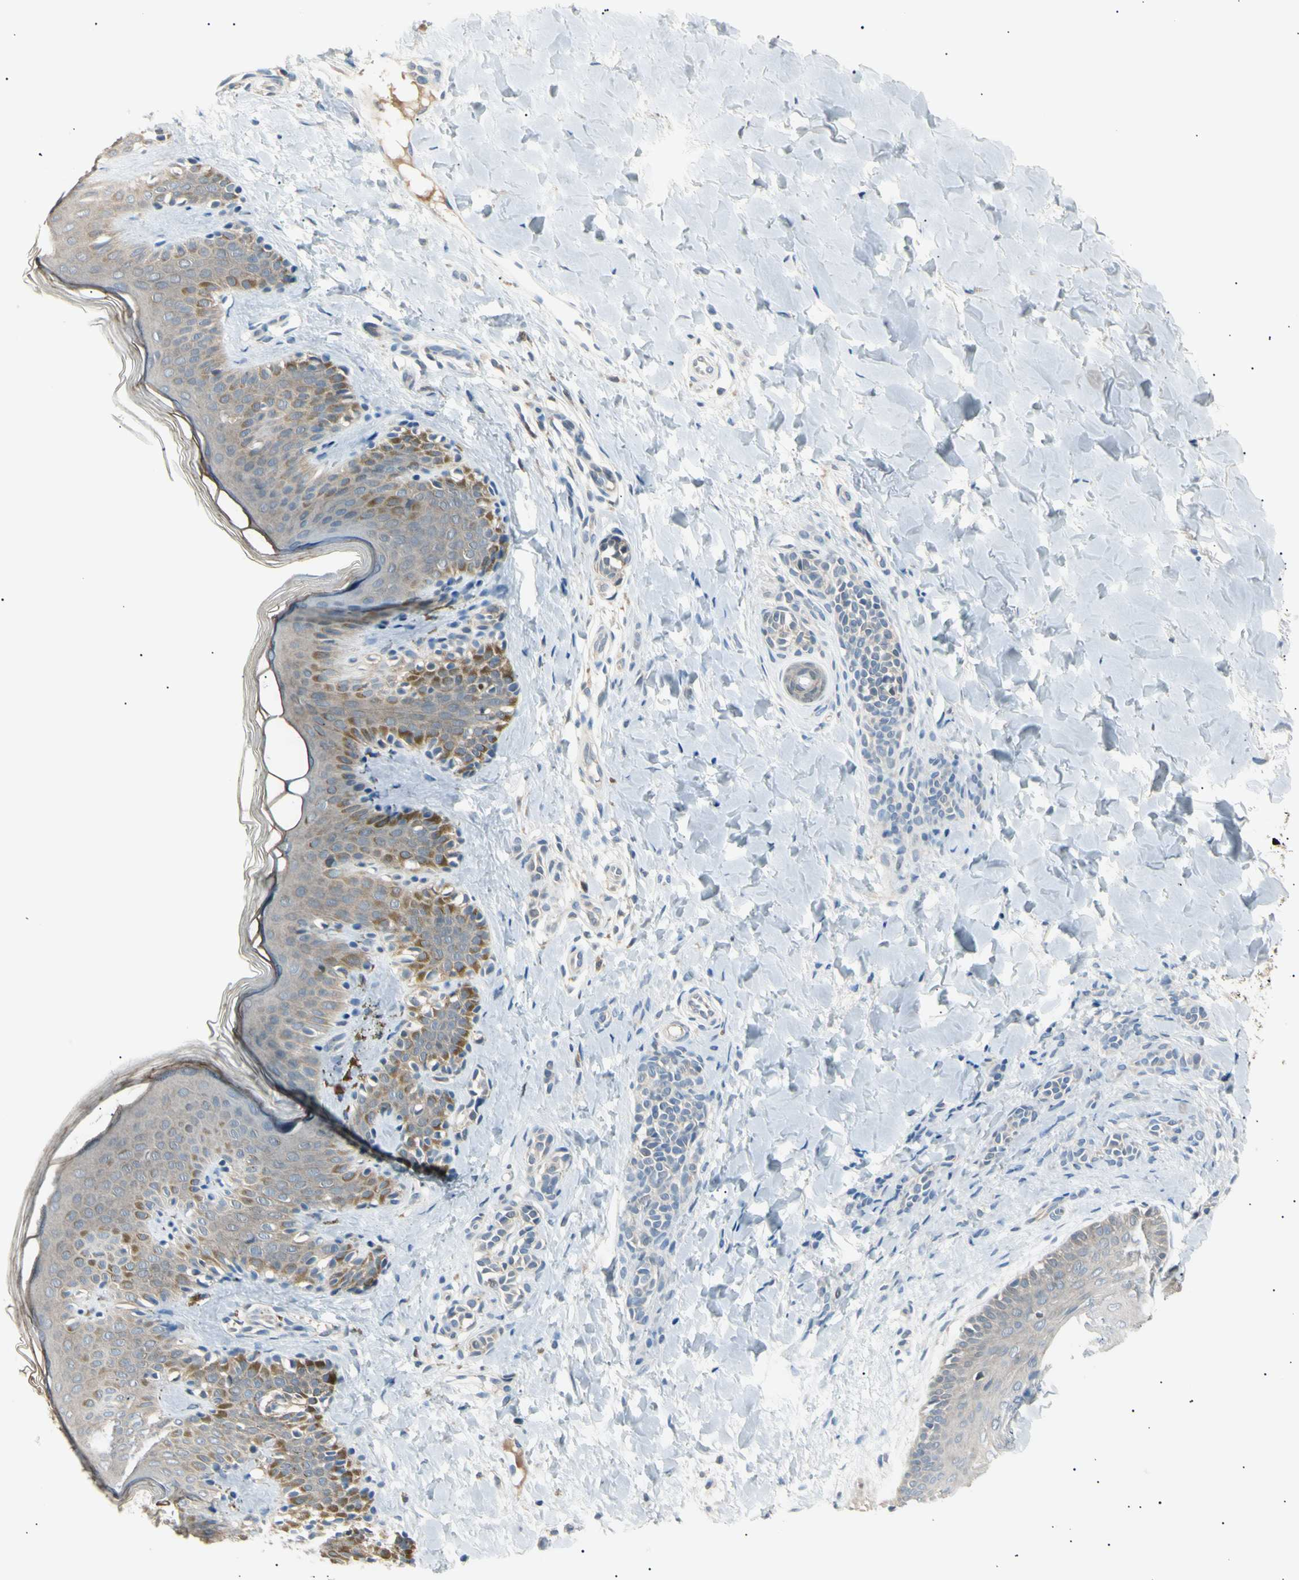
{"staining": {"intensity": "negative", "quantity": "none", "location": "none"}, "tissue": "skin", "cell_type": "Fibroblasts", "image_type": "normal", "snomed": [{"axis": "morphology", "description": "Normal tissue, NOS"}, {"axis": "topography", "description": "Skin"}], "caption": "This is an IHC histopathology image of normal skin. There is no positivity in fibroblasts.", "gene": "LHPP", "patient": {"sex": "male", "age": 16}}